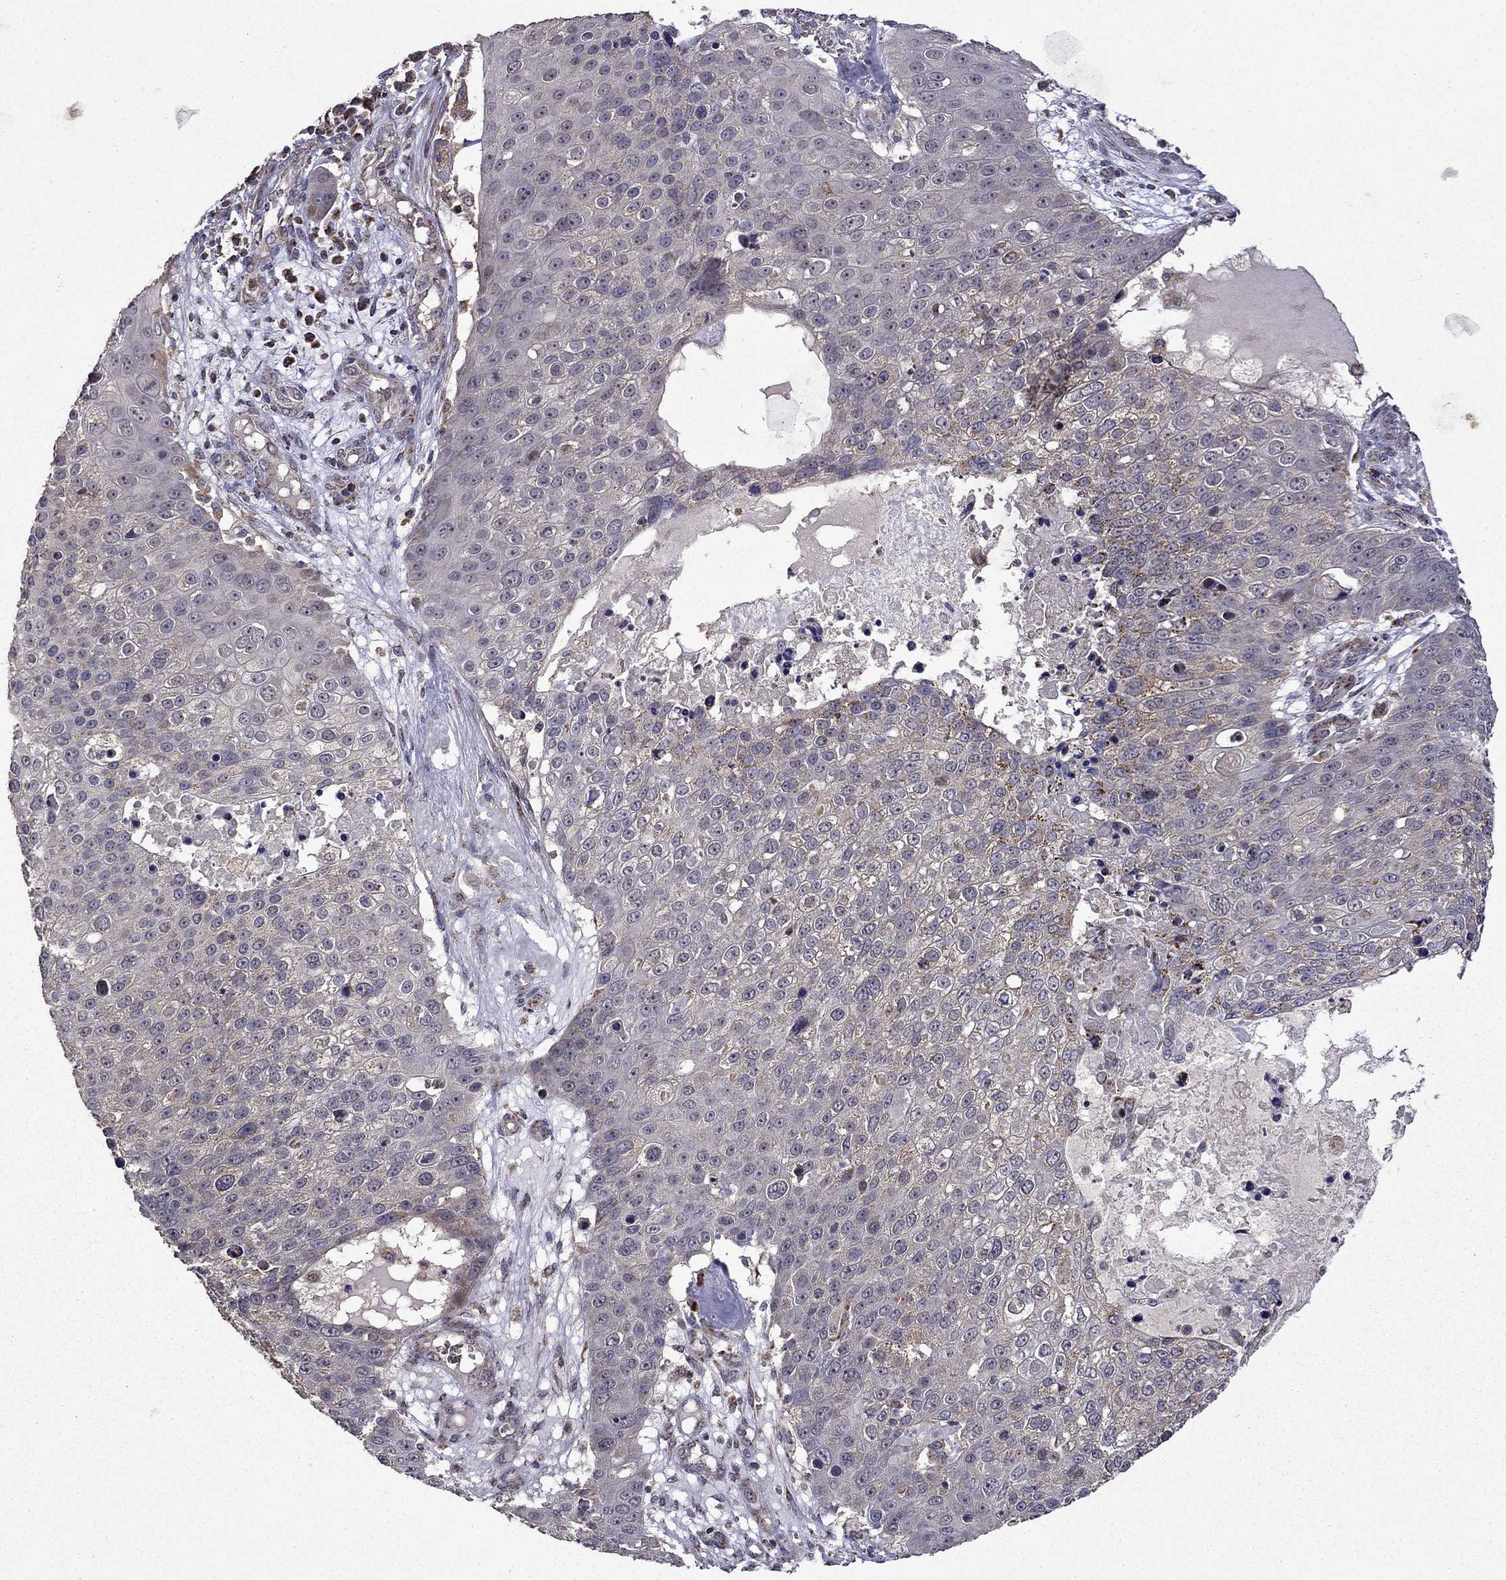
{"staining": {"intensity": "weak", "quantity": "<25%", "location": "cytoplasmic/membranous"}, "tissue": "skin cancer", "cell_type": "Tumor cells", "image_type": "cancer", "snomed": [{"axis": "morphology", "description": "Squamous cell carcinoma, NOS"}, {"axis": "topography", "description": "Skin"}], "caption": "This photomicrograph is of squamous cell carcinoma (skin) stained with immunohistochemistry (IHC) to label a protein in brown with the nuclei are counter-stained blue. There is no positivity in tumor cells. Brightfield microscopy of immunohistochemistry (IHC) stained with DAB (3,3'-diaminobenzidine) (brown) and hematoxylin (blue), captured at high magnification.", "gene": "TAB2", "patient": {"sex": "male", "age": 71}}